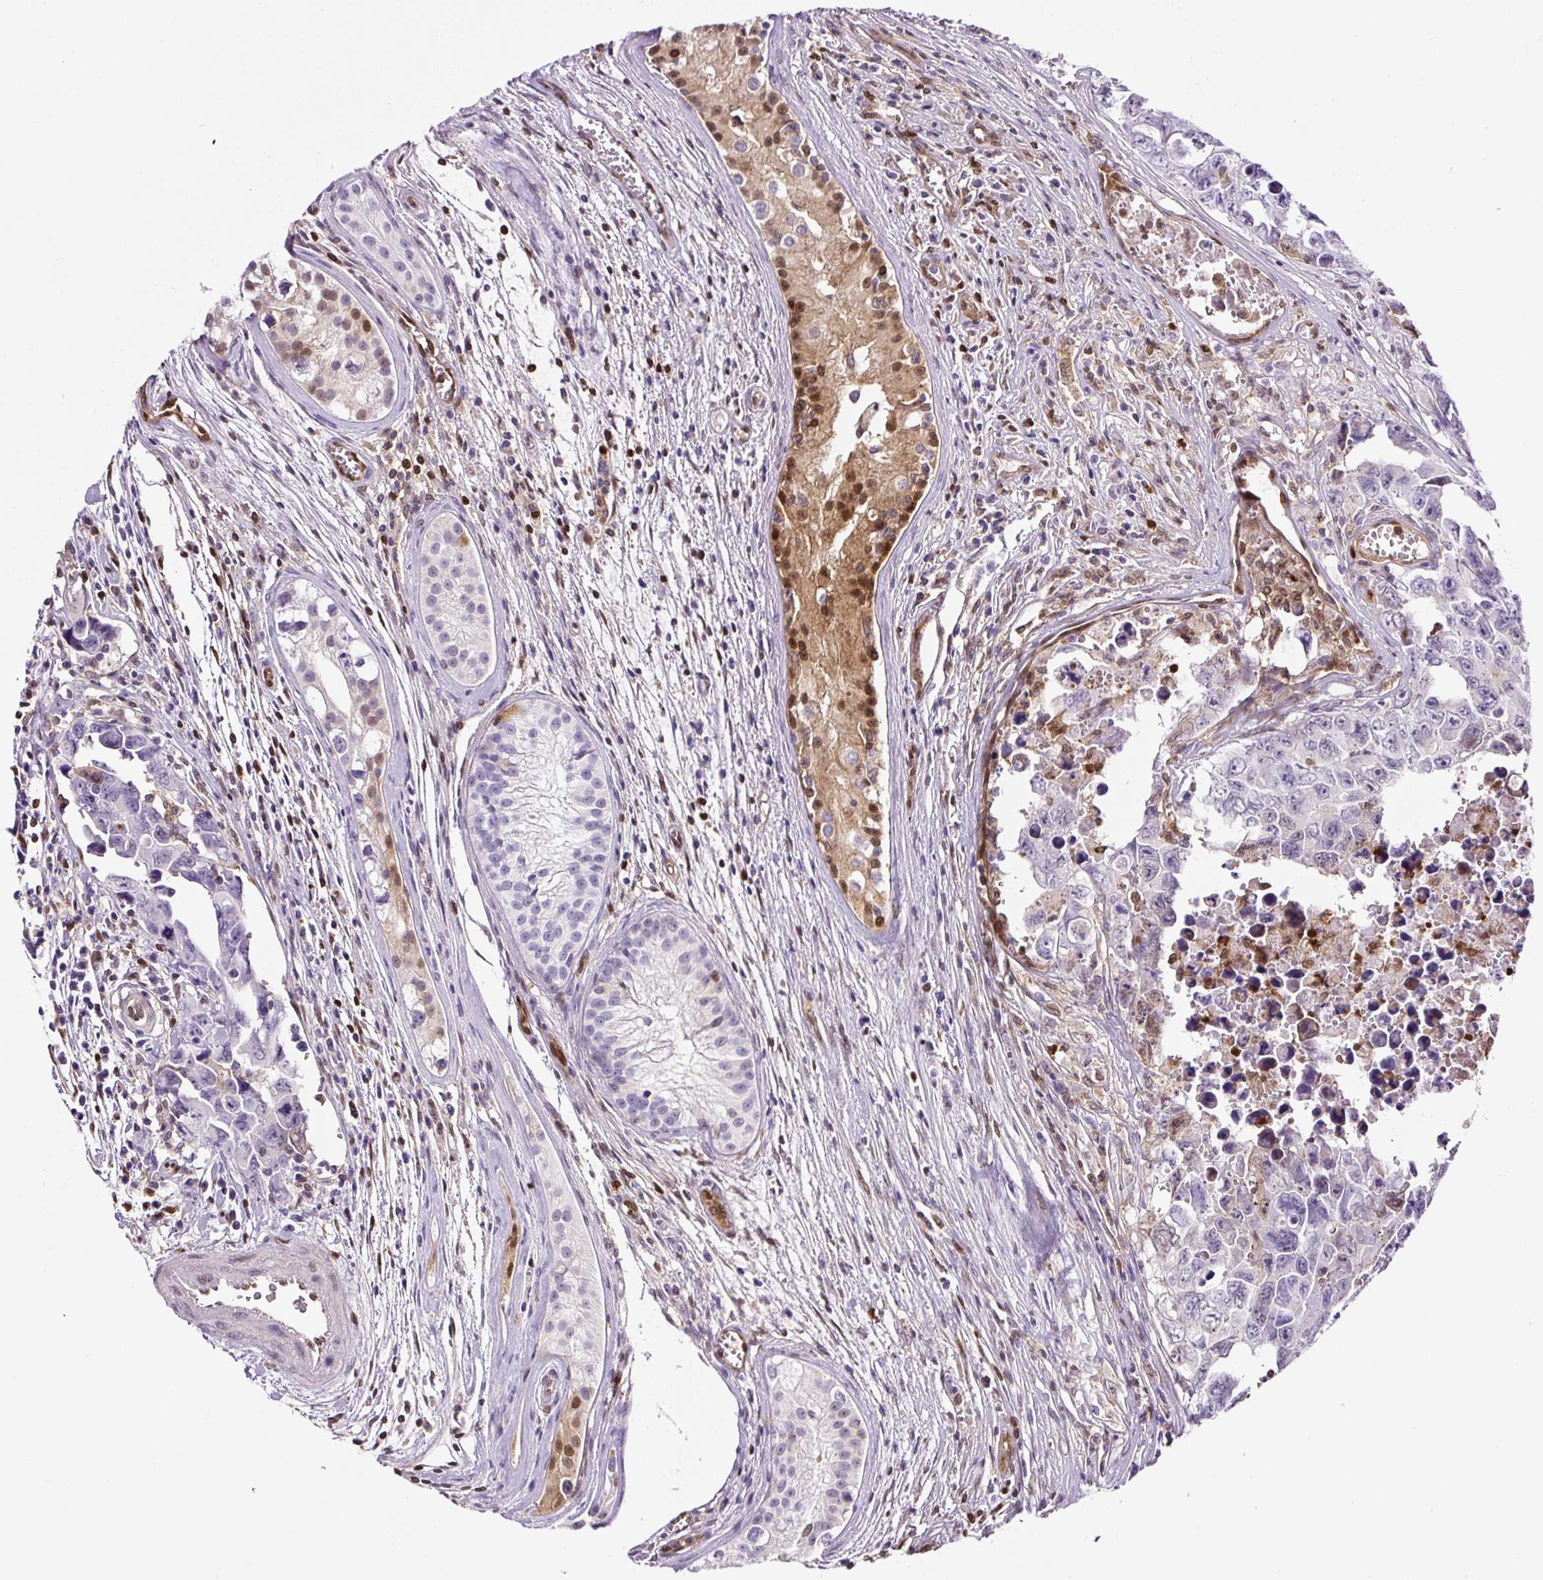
{"staining": {"intensity": "negative", "quantity": "none", "location": "none"}, "tissue": "testis cancer", "cell_type": "Tumor cells", "image_type": "cancer", "snomed": [{"axis": "morphology", "description": "Carcinoma, Embryonal, NOS"}, {"axis": "topography", "description": "Testis"}], "caption": "Embryonal carcinoma (testis) was stained to show a protein in brown. There is no significant staining in tumor cells. Brightfield microscopy of immunohistochemistry (IHC) stained with DAB (brown) and hematoxylin (blue), captured at high magnification.", "gene": "ANXA1", "patient": {"sex": "male", "age": 24}}